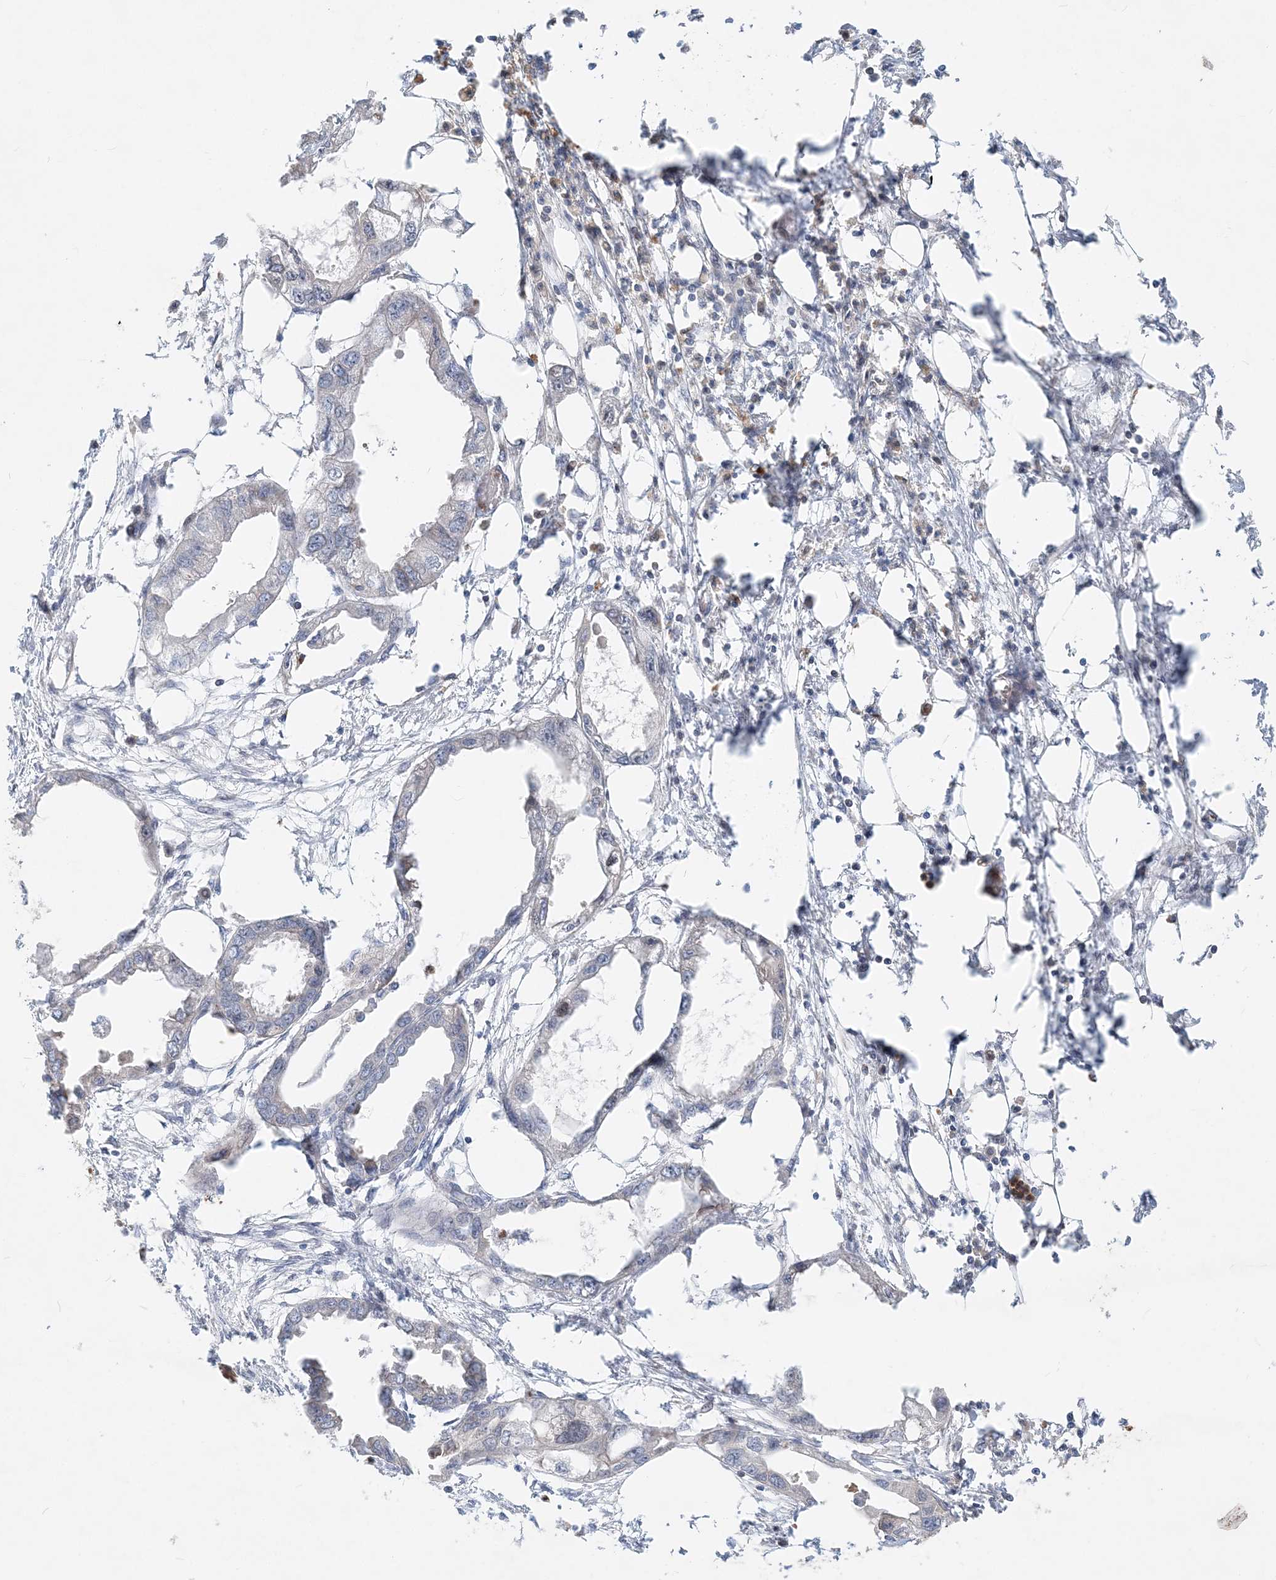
{"staining": {"intensity": "negative", "quantity": "none", "location": "none"}, "tissue": "endometrial cancer", "cell_type": "Tumor cells", "image_type": "cancer", "snomed": [{"axis": "morphology", "description": "Adenocarcinoma, NOS"}, {"axis": "morphology", "description": "Adenocarcinoma, metastatic, NOS"}, {"axis": "topography", "description": "Adipose tissue"}, {"axis": "topography", "description": "Endometrium"}], "caption": "Immunohistochemistry (IHC) image of human metastatic adenocarcinoma (endometrial) stained for a protein (brown), which displays no expression in tumor cells.", "gene": "DNAH5", "patient": {"sex": "female", "age": 67}}